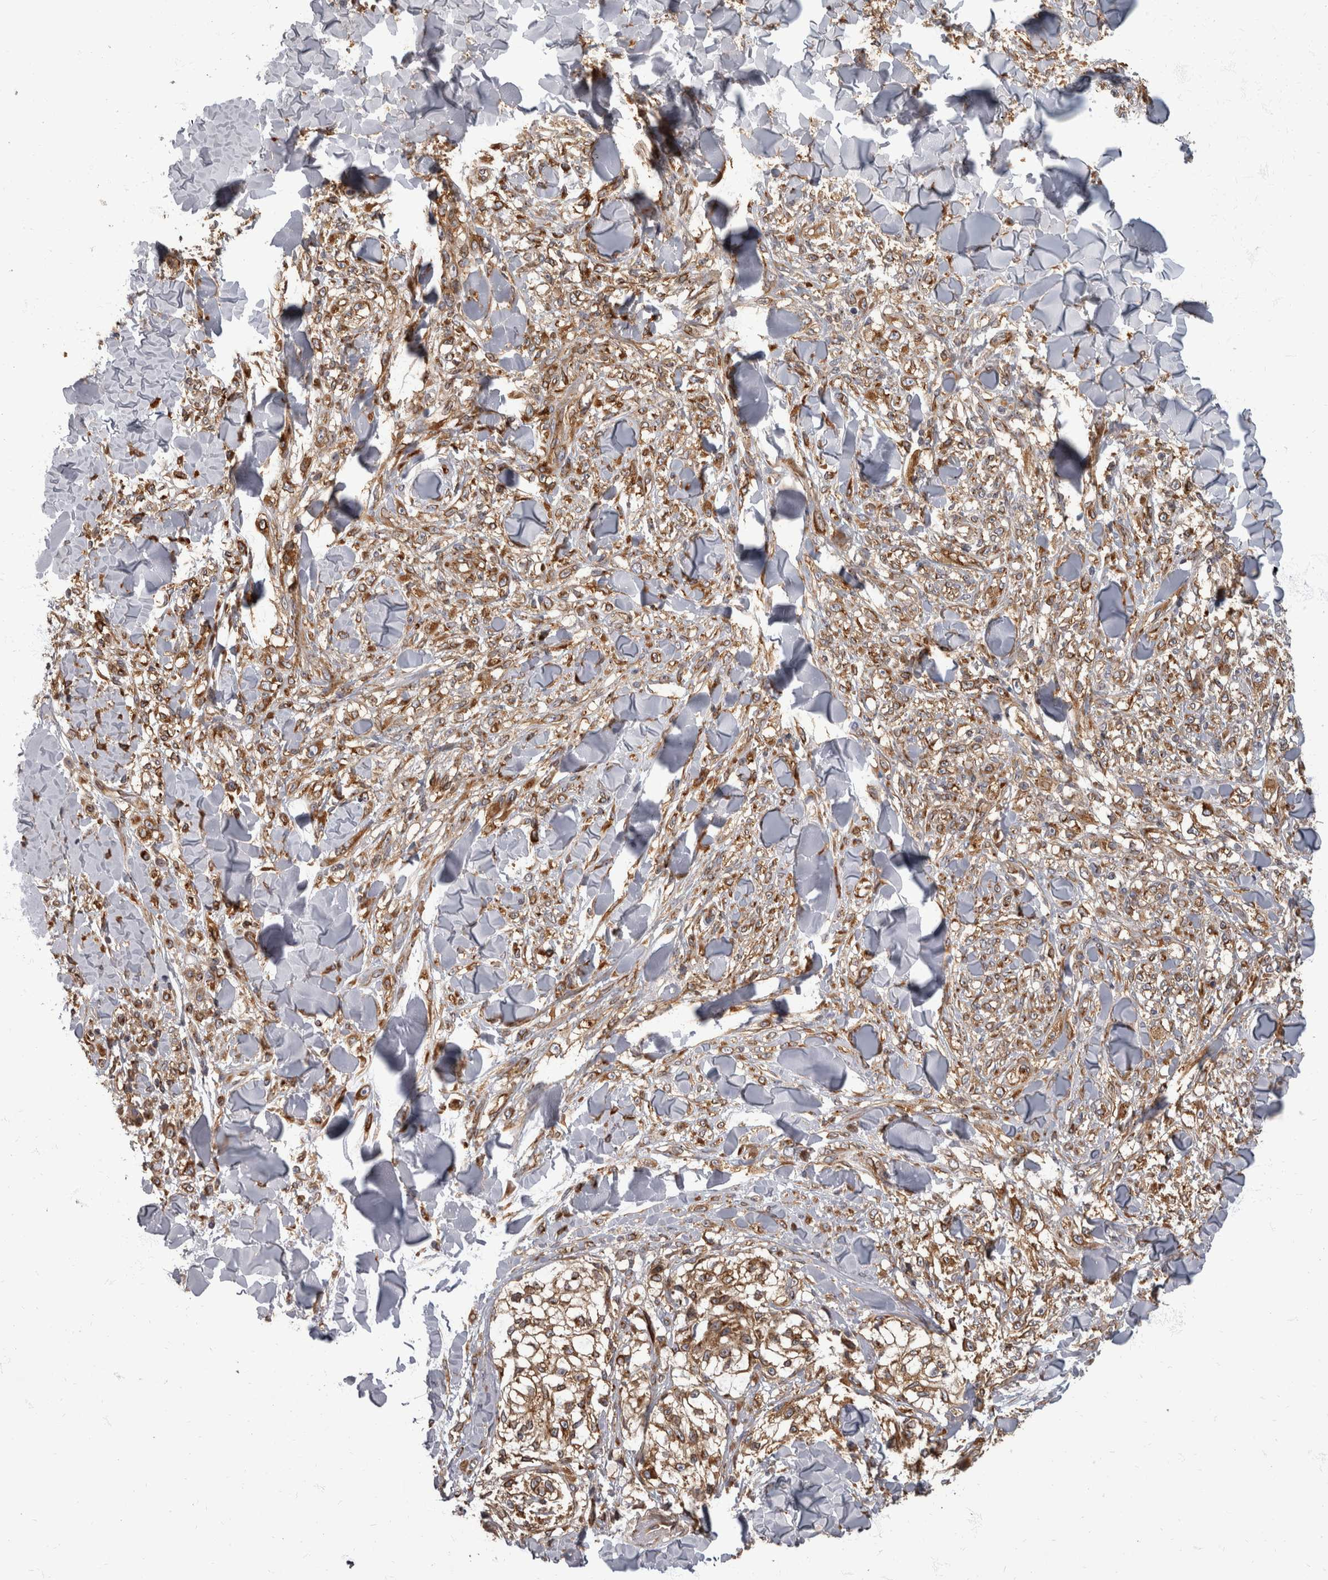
{"staining": {"intensity": "moderate", "quantity": "25%-75%", "location": "cytoplasmic/membranous"}, "tissue": "melanoma", "cell_type": "Tumor cells", "image_type": "cancer", "snomed": [{"axis": "morphology", "description": "Malignant melanoma, NOS"}, {"axis": "topography", "description": "Skin of head"}], "caption": "Protein expression analysis of malignant melanoma reveals moderate cytoplasmic/membranous staining in approximately 25%-75% of tumor cells.", "gene": "HOOK3", "patient": {"sex": "male", "age": 83}}